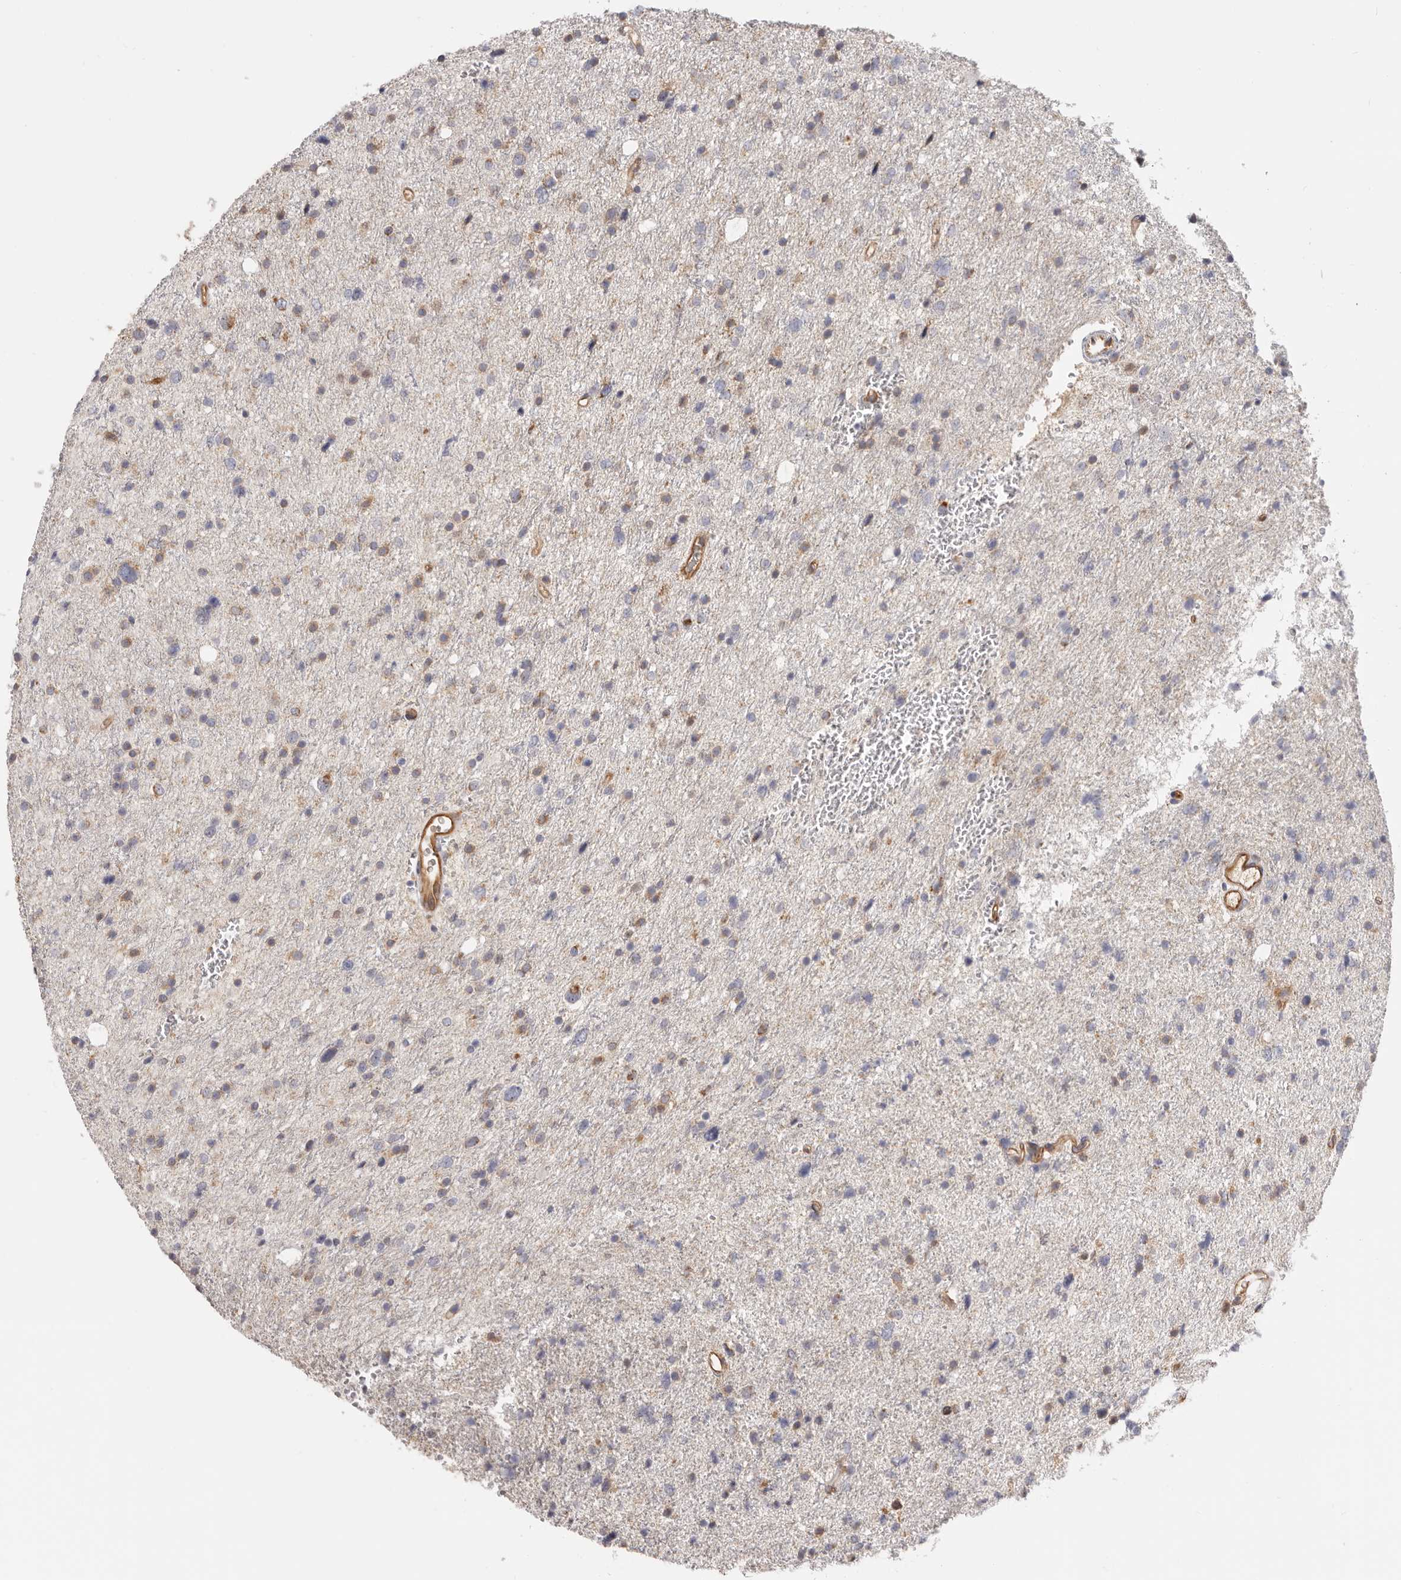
{"staining": {"intensity": "weak", "quantity": "25%-75%", "location": "cytoplasmic/membranous"}, "tissue": "glioma", "cell_type": "Tumor cells", "image_type": "cancer", "snomed": [{"axis": "morphology", "description": "Glioma, malignant, Low grade"}, {"axis": "topography", "description": "Brain"}], "caption": "This micrograph exhibits IHC staining of human glioma, with low weak cytoplasmic/membranous staining in about 25%-75% of tumor cells.", "gene": "LAP3", "patient": {"sex": "female", "age": 37}}